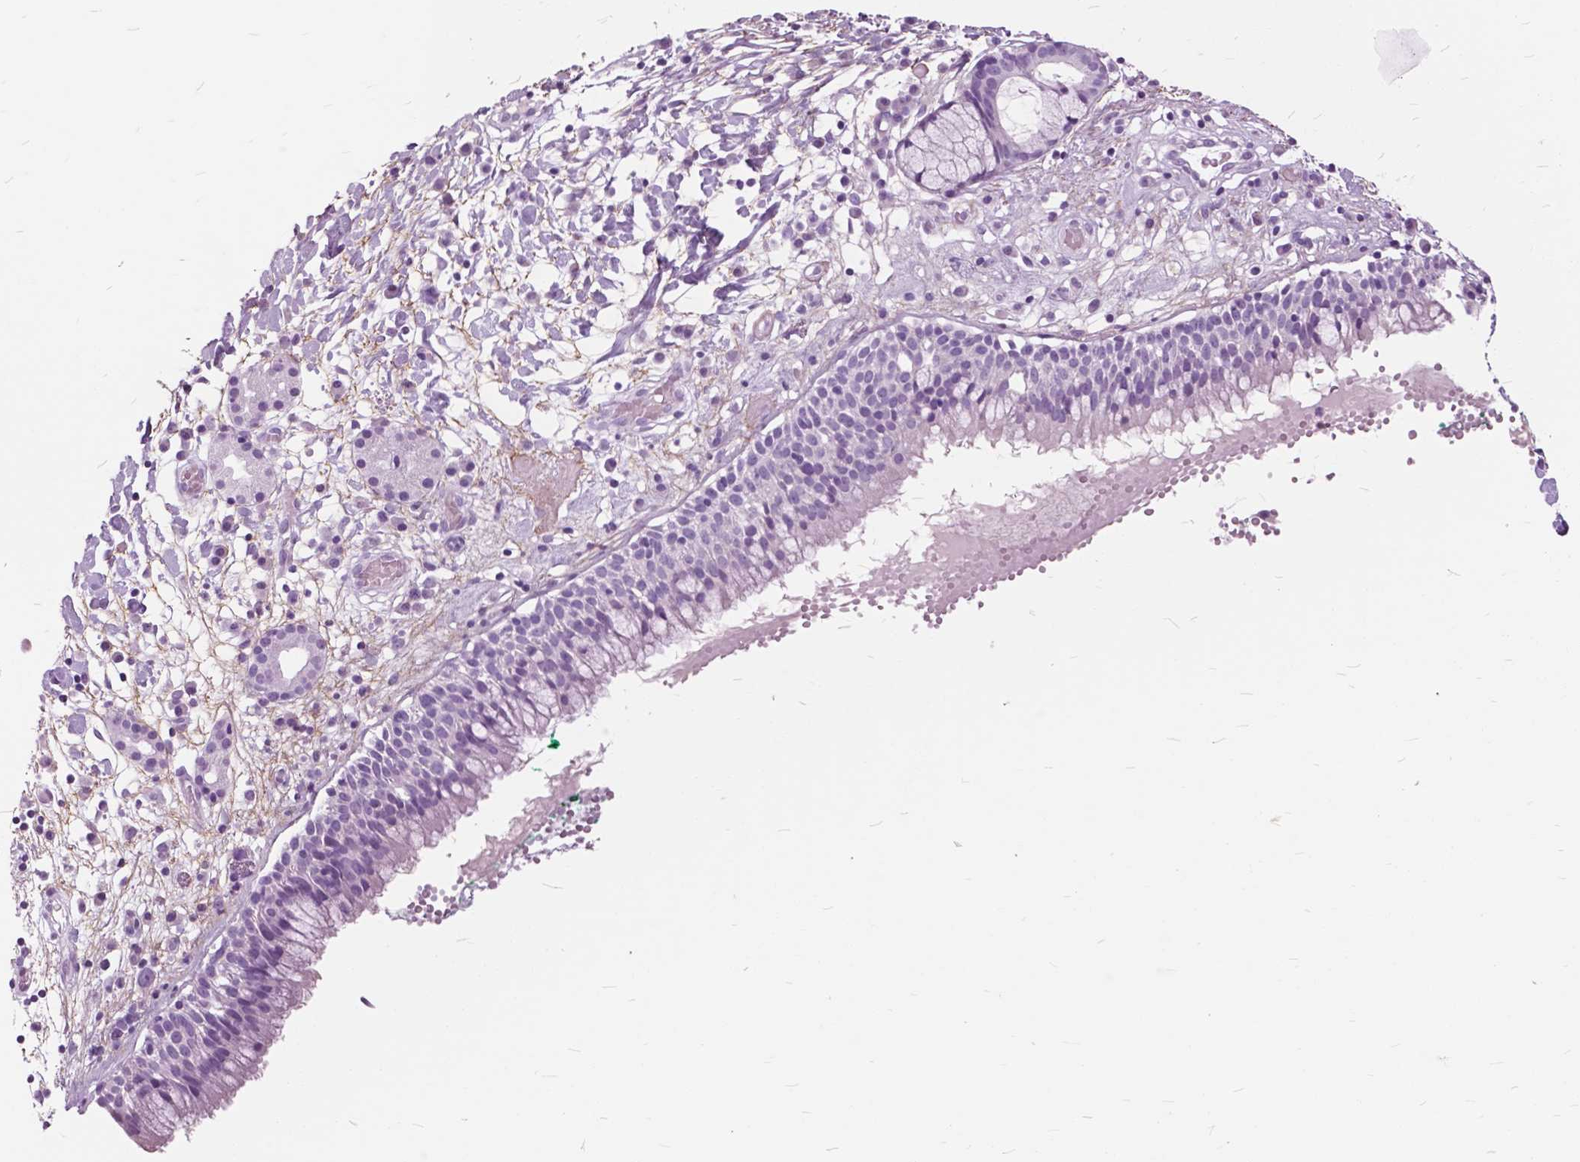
{"staining": {"intensity": "negative", "quantity": "none", "location": "none"}, "tissue": "nasopharynx", "cell_type": "Respiratory epithelial cells", "image_type": "normal", "snomed": [{"axis": "morphology", "description": "Normal tissue, NOS"}, {"axis": "morphology", "description": "Basal cell carcinoma"}, {"axis": "topography", "description": "Cartilage tissue"}, {"axis": "topography", "description": "Nasopharynx"}, {"axis": "topography", "description": "Oral tissue"}], "caption": "Immunohistochemistry (IHC) micrograph of normal nasopharynx: nasopharynx stained with DAB (3,3'-diaminobenzidine) displays no significant protein expression in respiratory epithelial cells. Nuclei are stained in blue.", "gene": "GDF9", "patient": {"sex": "female", "age": 77}}